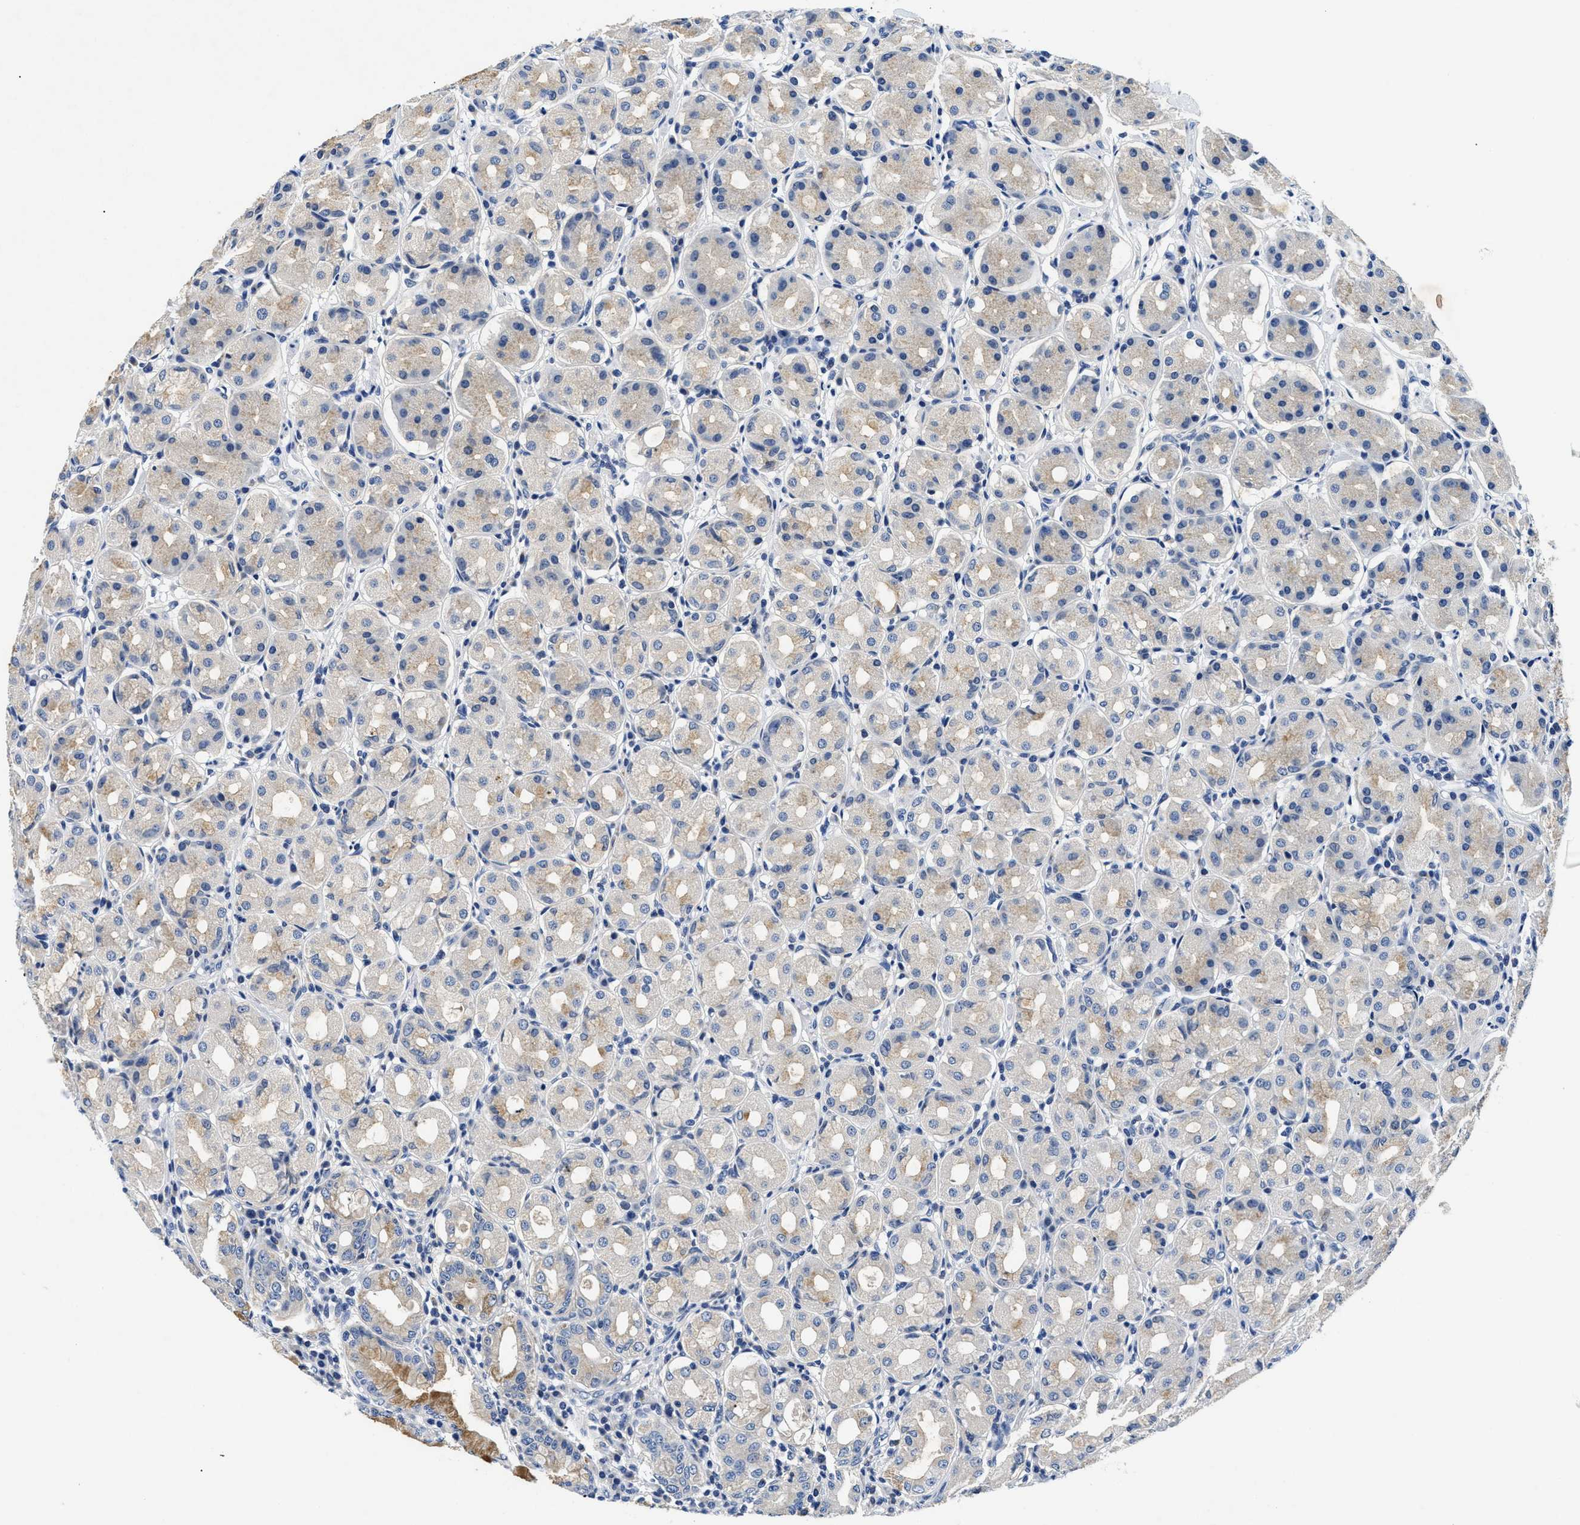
{"staining": {"intensity": "moderate", "quantity": "<25%", "location": "cytoplasmic/membranous"}, "tissue": "stomach", "cell_type": "Glandular cells", "image_type": "normal", "snomed": [{"axis": "morphology", "description": "Normal tissue, NOS"}, {"axis": "topography", "description": "Stomach"}, {"axis": "topography", "description": "Stomach, lower"}], "caption": "An IHC micrograph of unremarkable tissue is shown. Protein staining in brown highlights moderate cytoplasmic/membranous positivity in stomach within glandular cells. The protein of interest is stained brown, and the nuclei are stained in blue (DAB (3,3'-diaminobenzidine) IHC with brightfield microscopy, high magnification).", "gene": "MEA1", "patient": {"sex": "female", "age": 56}}